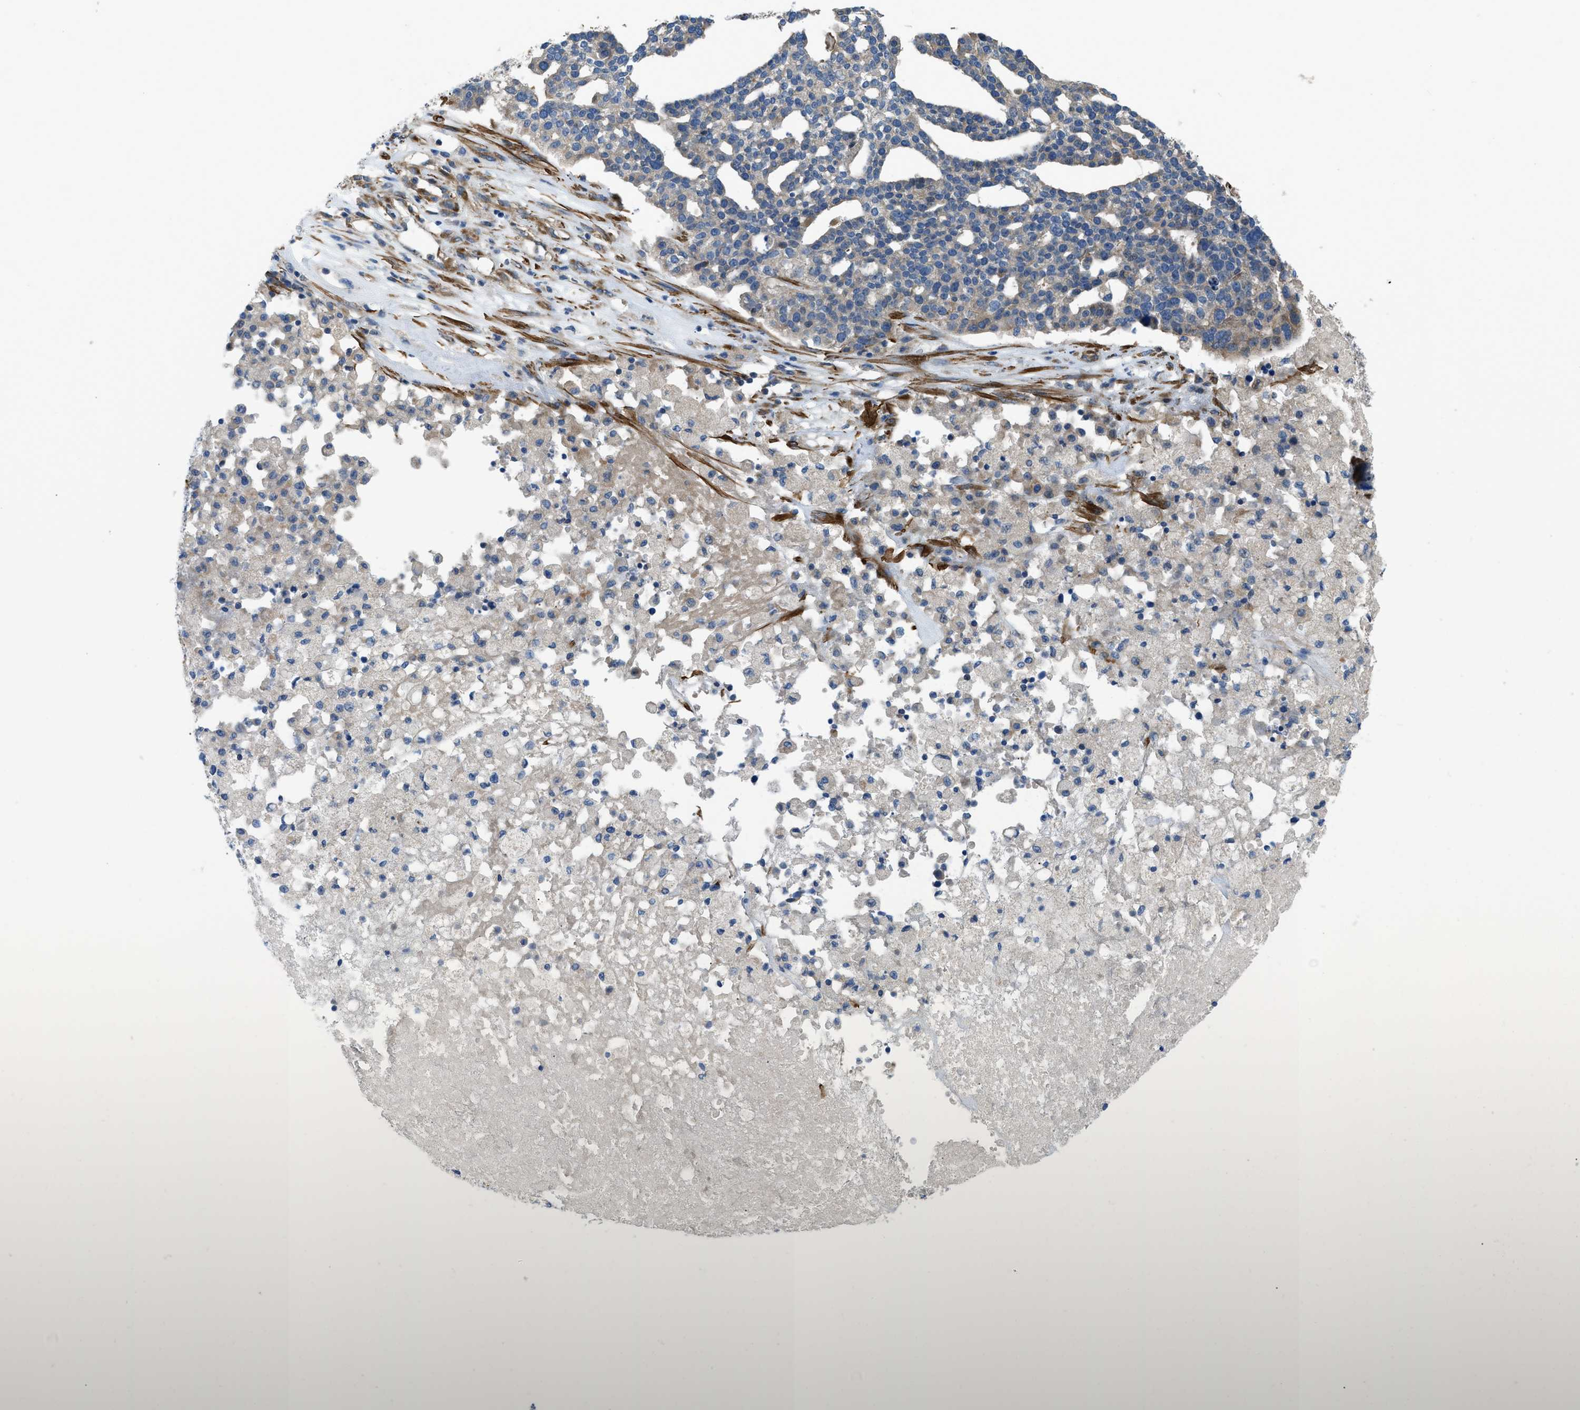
{"staining": {"intensity": "moderate", "quantity": "<25%", "location": "cytoplasmic/membranous"}, "tissue": "ovarian cancer", "cell_type": "Tumor cells", "image_type": "cancer", "snomed": [{"axis": "morphology", "description": "Cystadenocarcinoma, serous, NOS"}, {"axis": "topography", "description": "Ovary"}], "caption": "Ovarian cancer (serous cystadenocarcinoma) tissue shows moderate cytoplasmic/membranous staining in about <25% of tumor cells, visualized by immunohistochemistry.", "gene": "BMPR1A", "patient": {"sex": "female", "age": 59}}